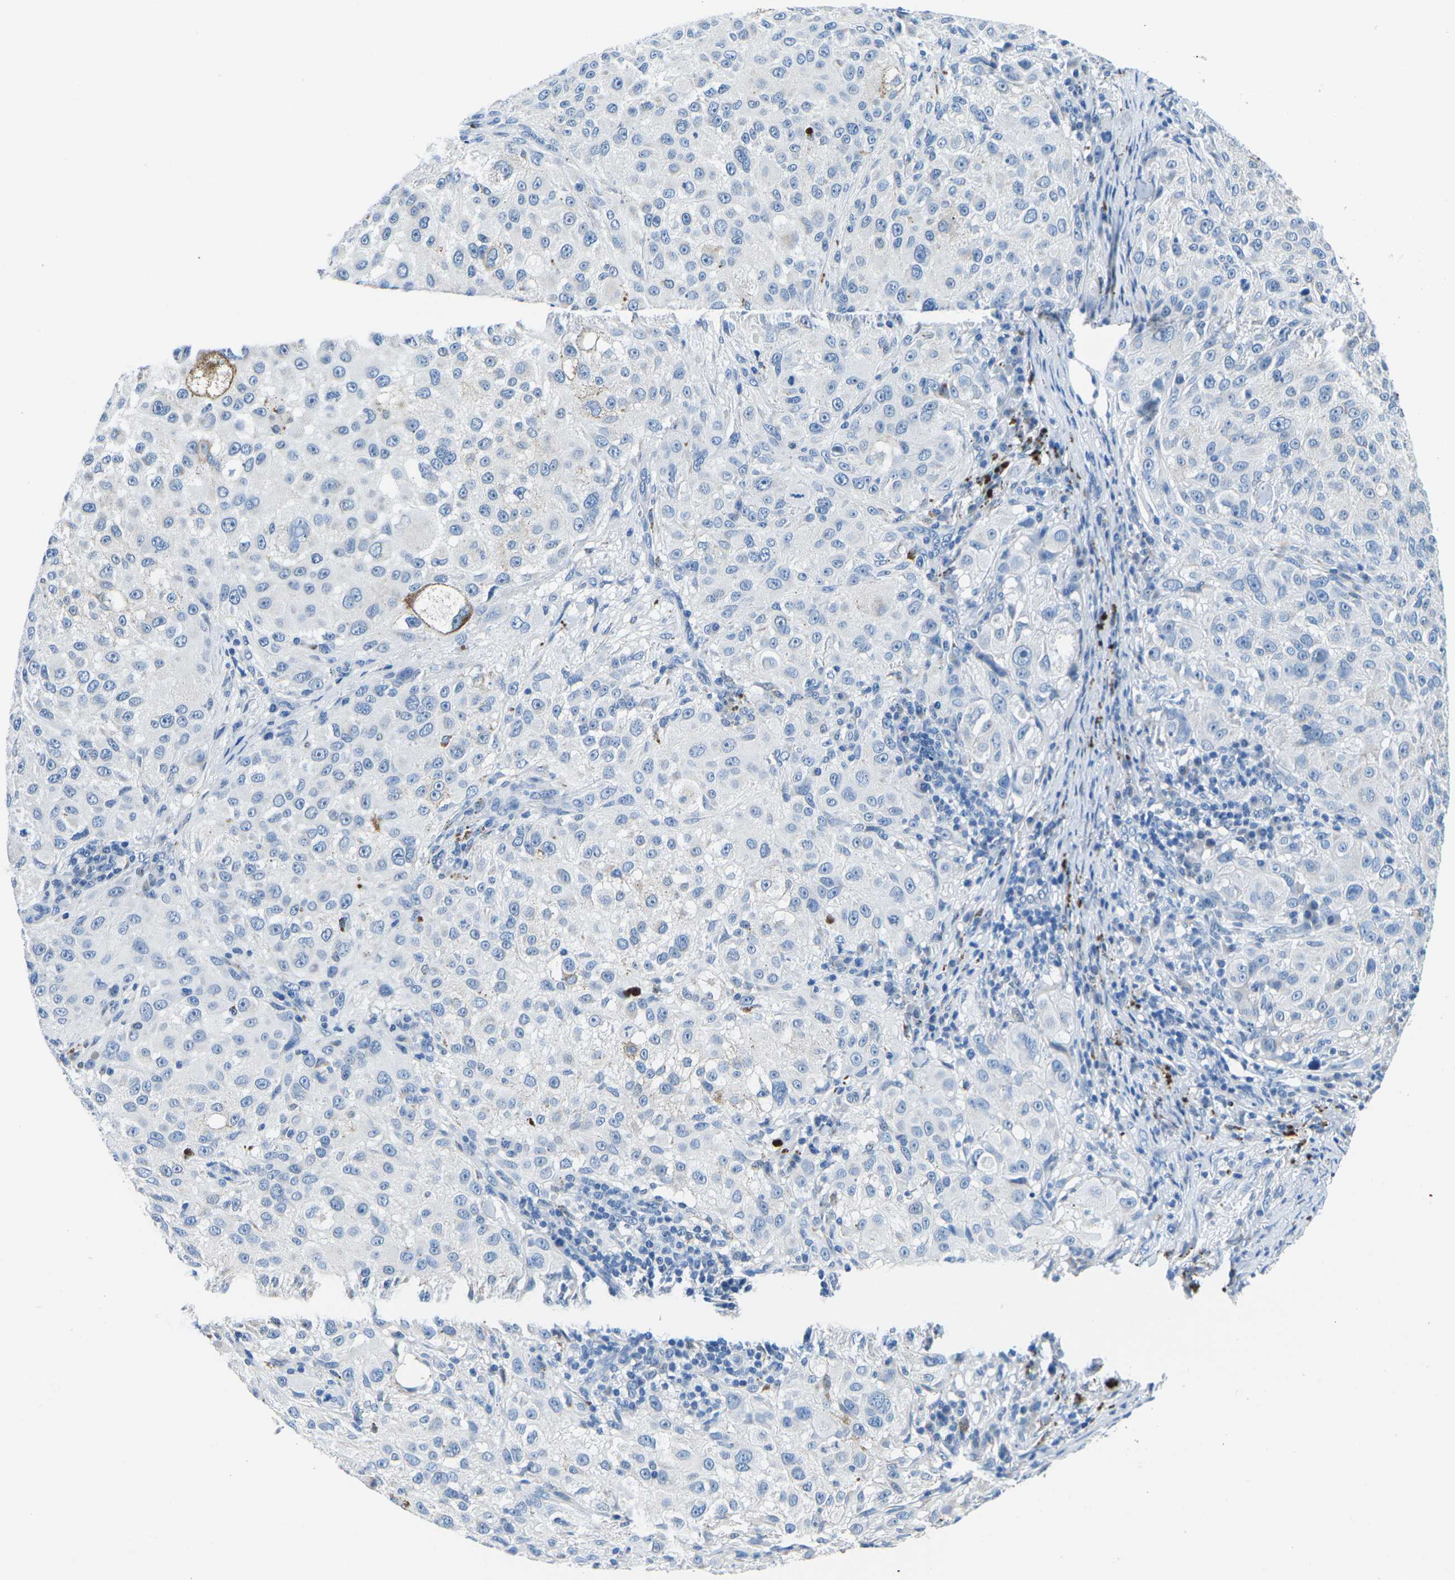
{"staining": {"intensity": "negative", "quantity": "none", "location": "none"}, "tissue": "melanoma", "cell_type": "Tumor cells", "image_type": "cancer", "snomed": [{"axis": "morphology", "description": "Necrosis, NOS"}, {"axis": "morphology", "description": "Malignant melanoma, NOS"}, {"axis": "topography", "description": "Skin"}], "caption": "Immunohistochemistry (IHC) histopathology image of neoplastic tissue: human melanoma stained with DAB demonstrates no significant protein positivity in tumor cells.", "gene": "TM6SF1", "patient": {"sex": "female", "age": 87}}